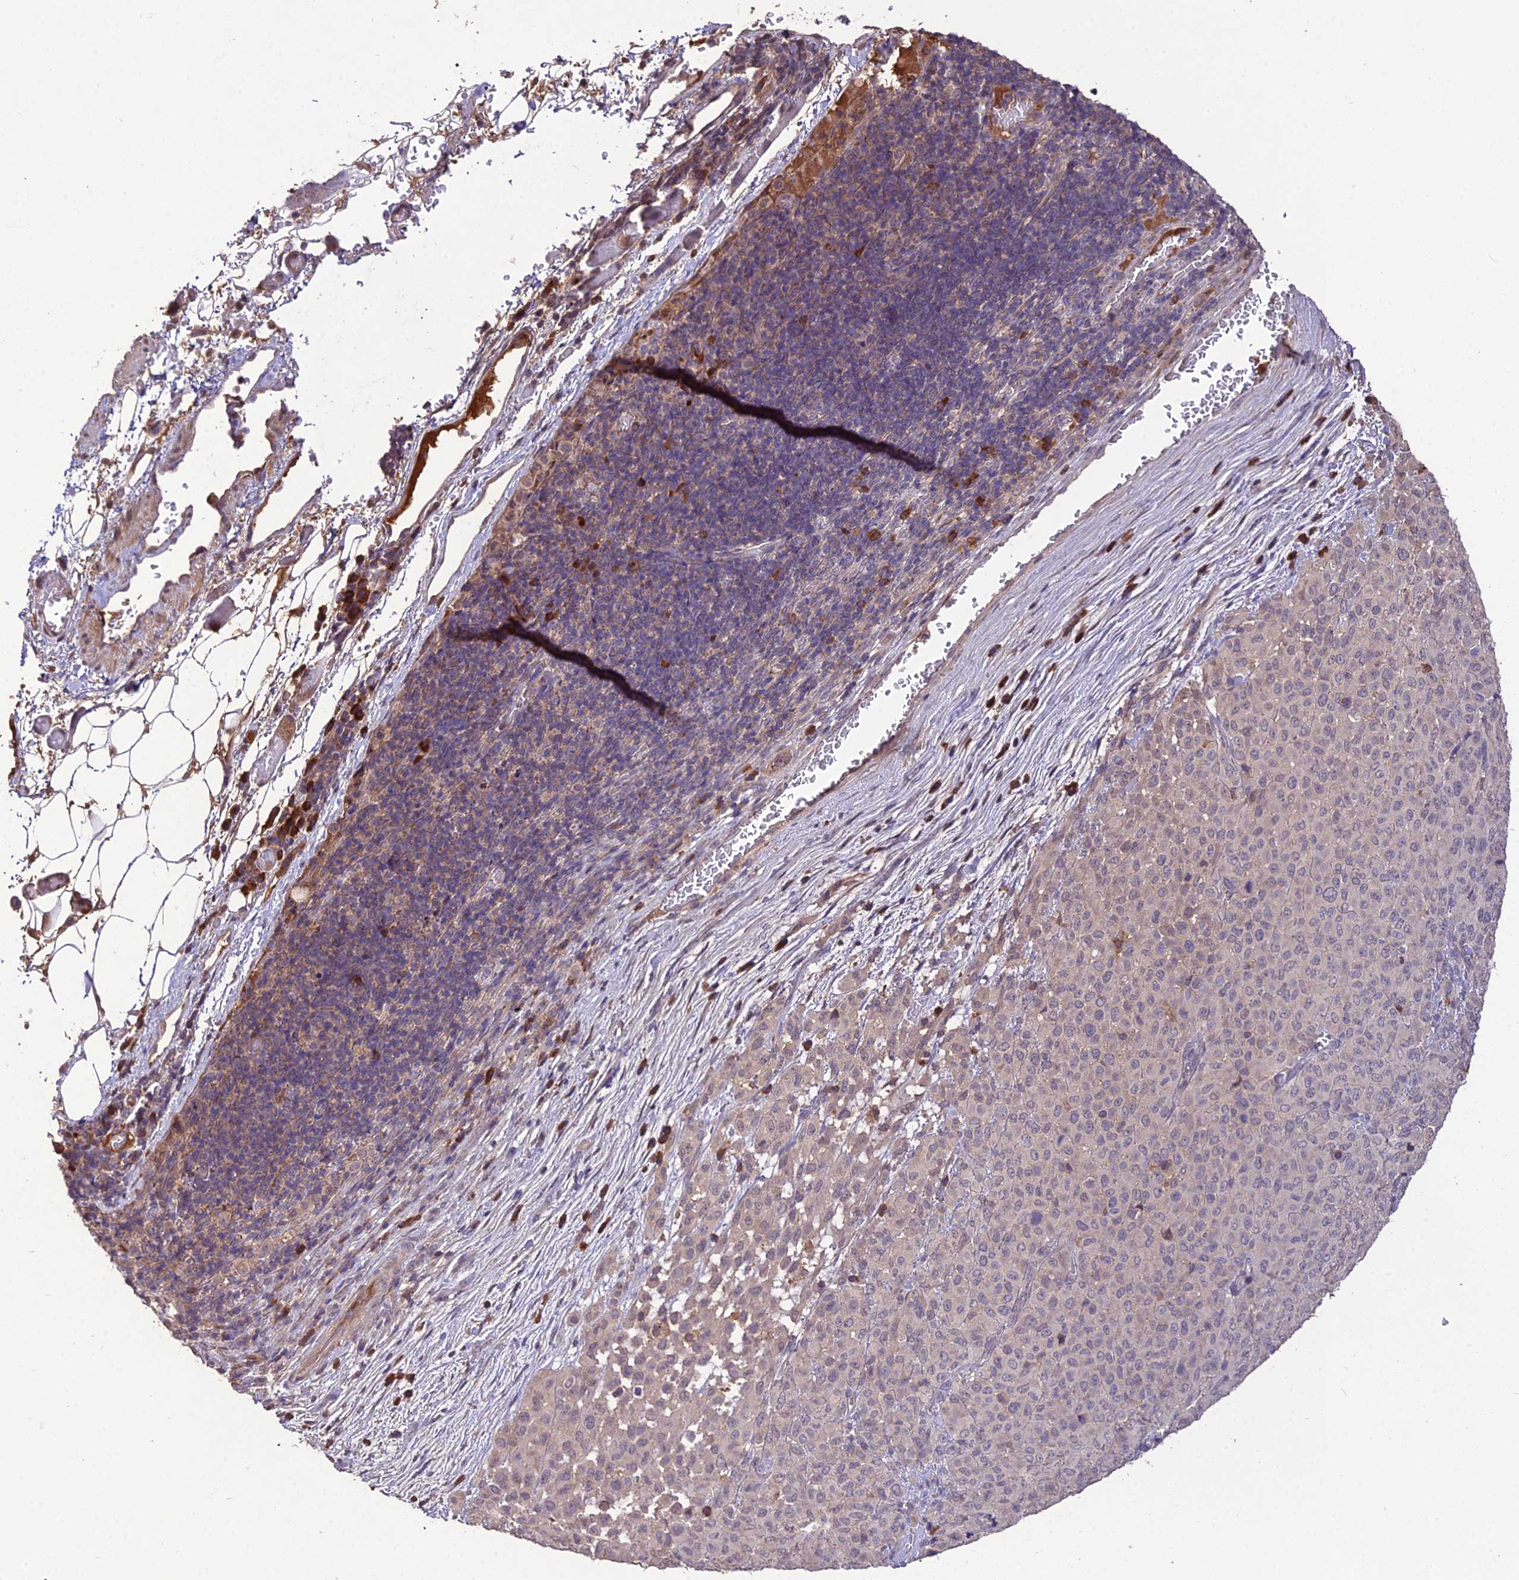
{"staining": {"intensity": "negative", "quantity": "none", "location": "none"}, "tissue": "melanoma", "cell_type": "Tumor cells", "image_type": "cancer", "snomed": [{"axis": "morphology", "description": "Malignant melanoma, Metastatic site"}, {"axis": "topography", "description": "Skin"}], "caption": "Photomicrograph shows no significant protein positivity in tumor cells of malignant melanoma (metastatic site).", "gene": "KCTD16", "patient": {"sex": "female", "age": 81}}